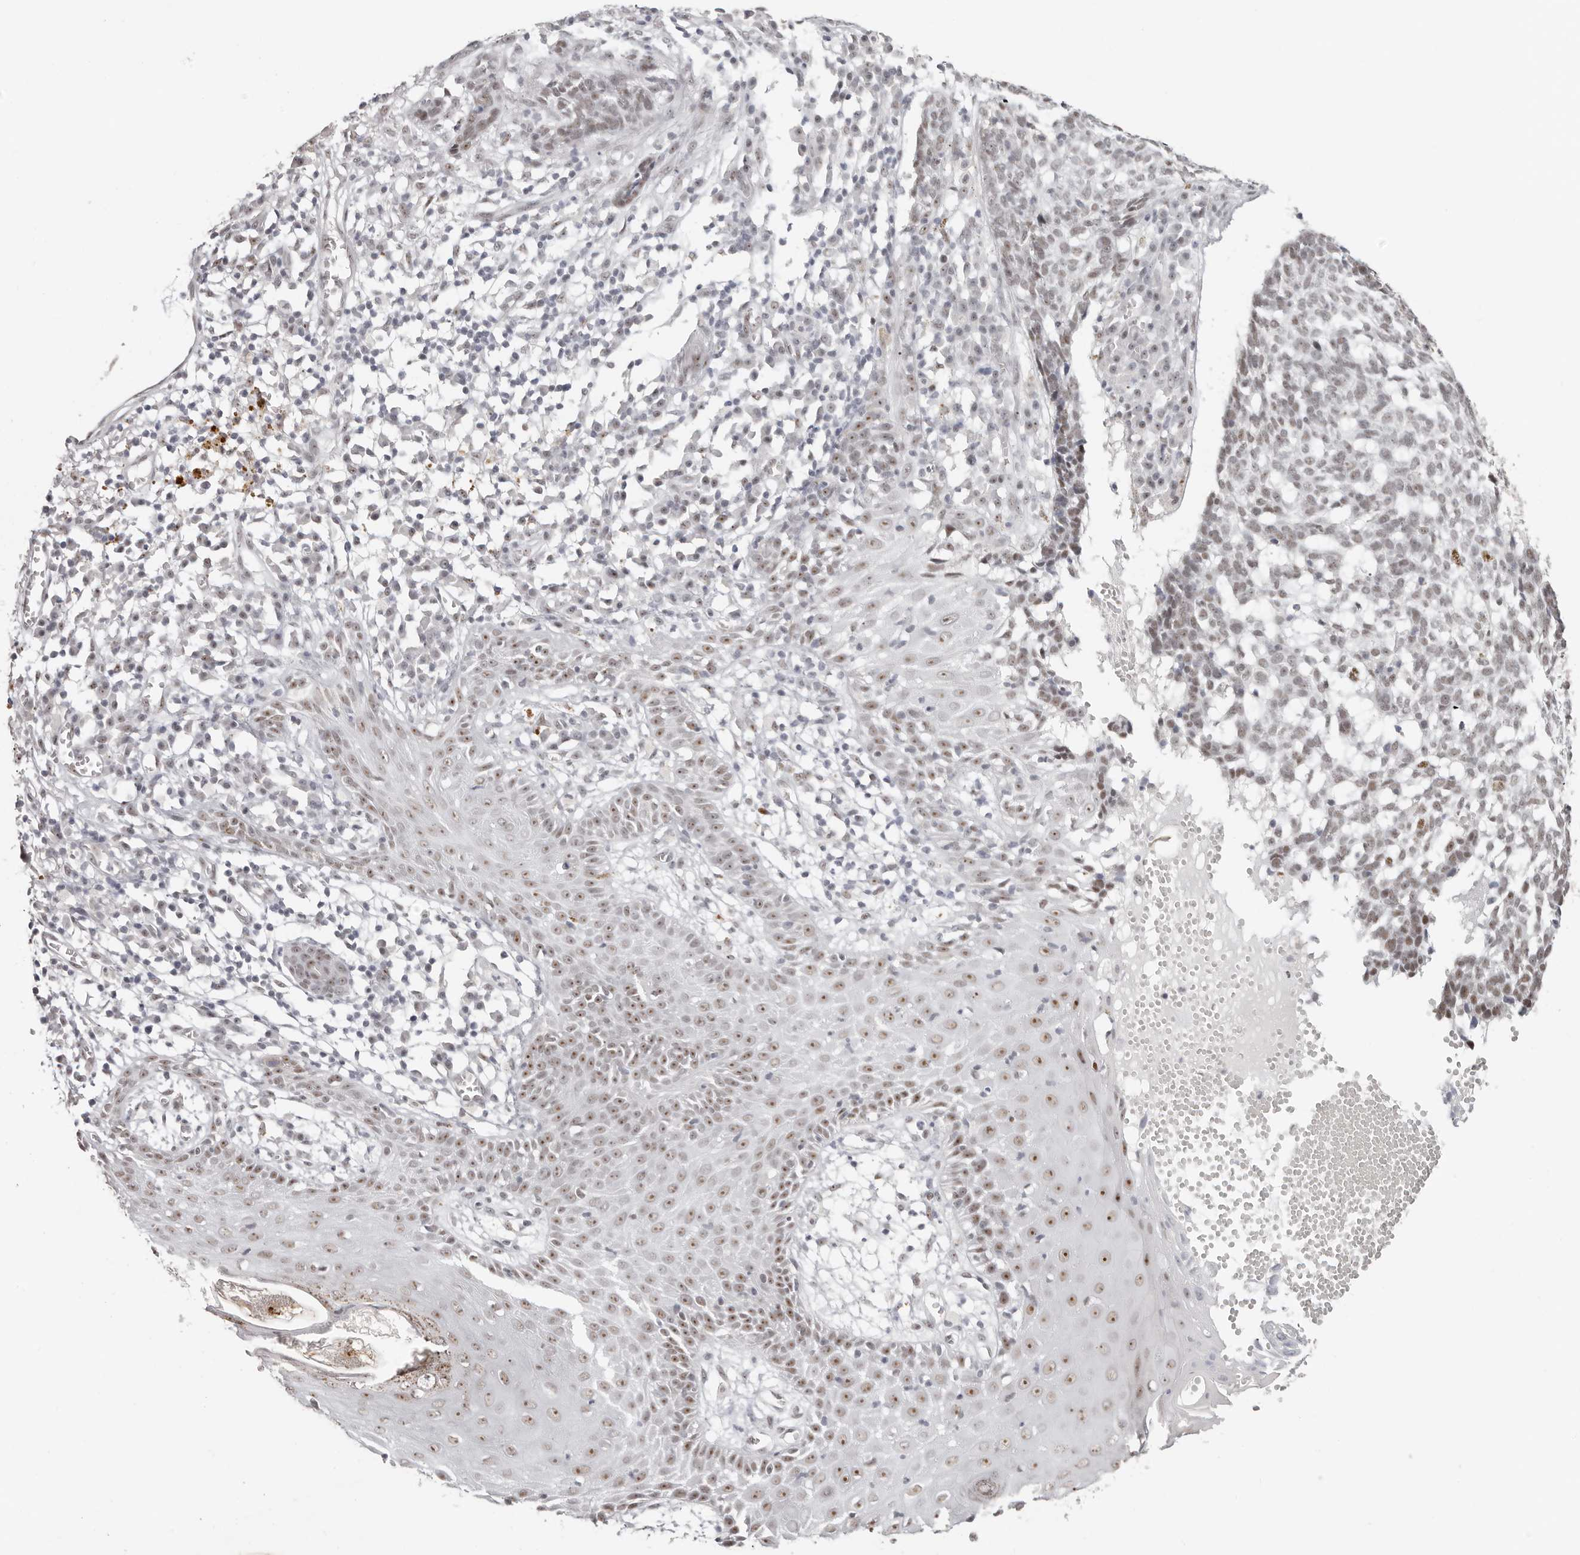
{"staining": {"intensity": "weak", "quantity": "25%-75%", "location": "nuclear"}, "tissue": "skin cancer", "cell_type": "Tumor cells", "image_type": "cancer", "snomed": [{"axis": "morphology", "description": "Basal cell carcinoma"}, {"axis": "topography", "description": "Skin"}], "caption": "Protein staining of skin cancer tissue demonstrates weak nuclear staining in approximately 25%-75% of tumor cells.", "gene": "LARP7", "patient": {"sex": "male", "age": 85}}